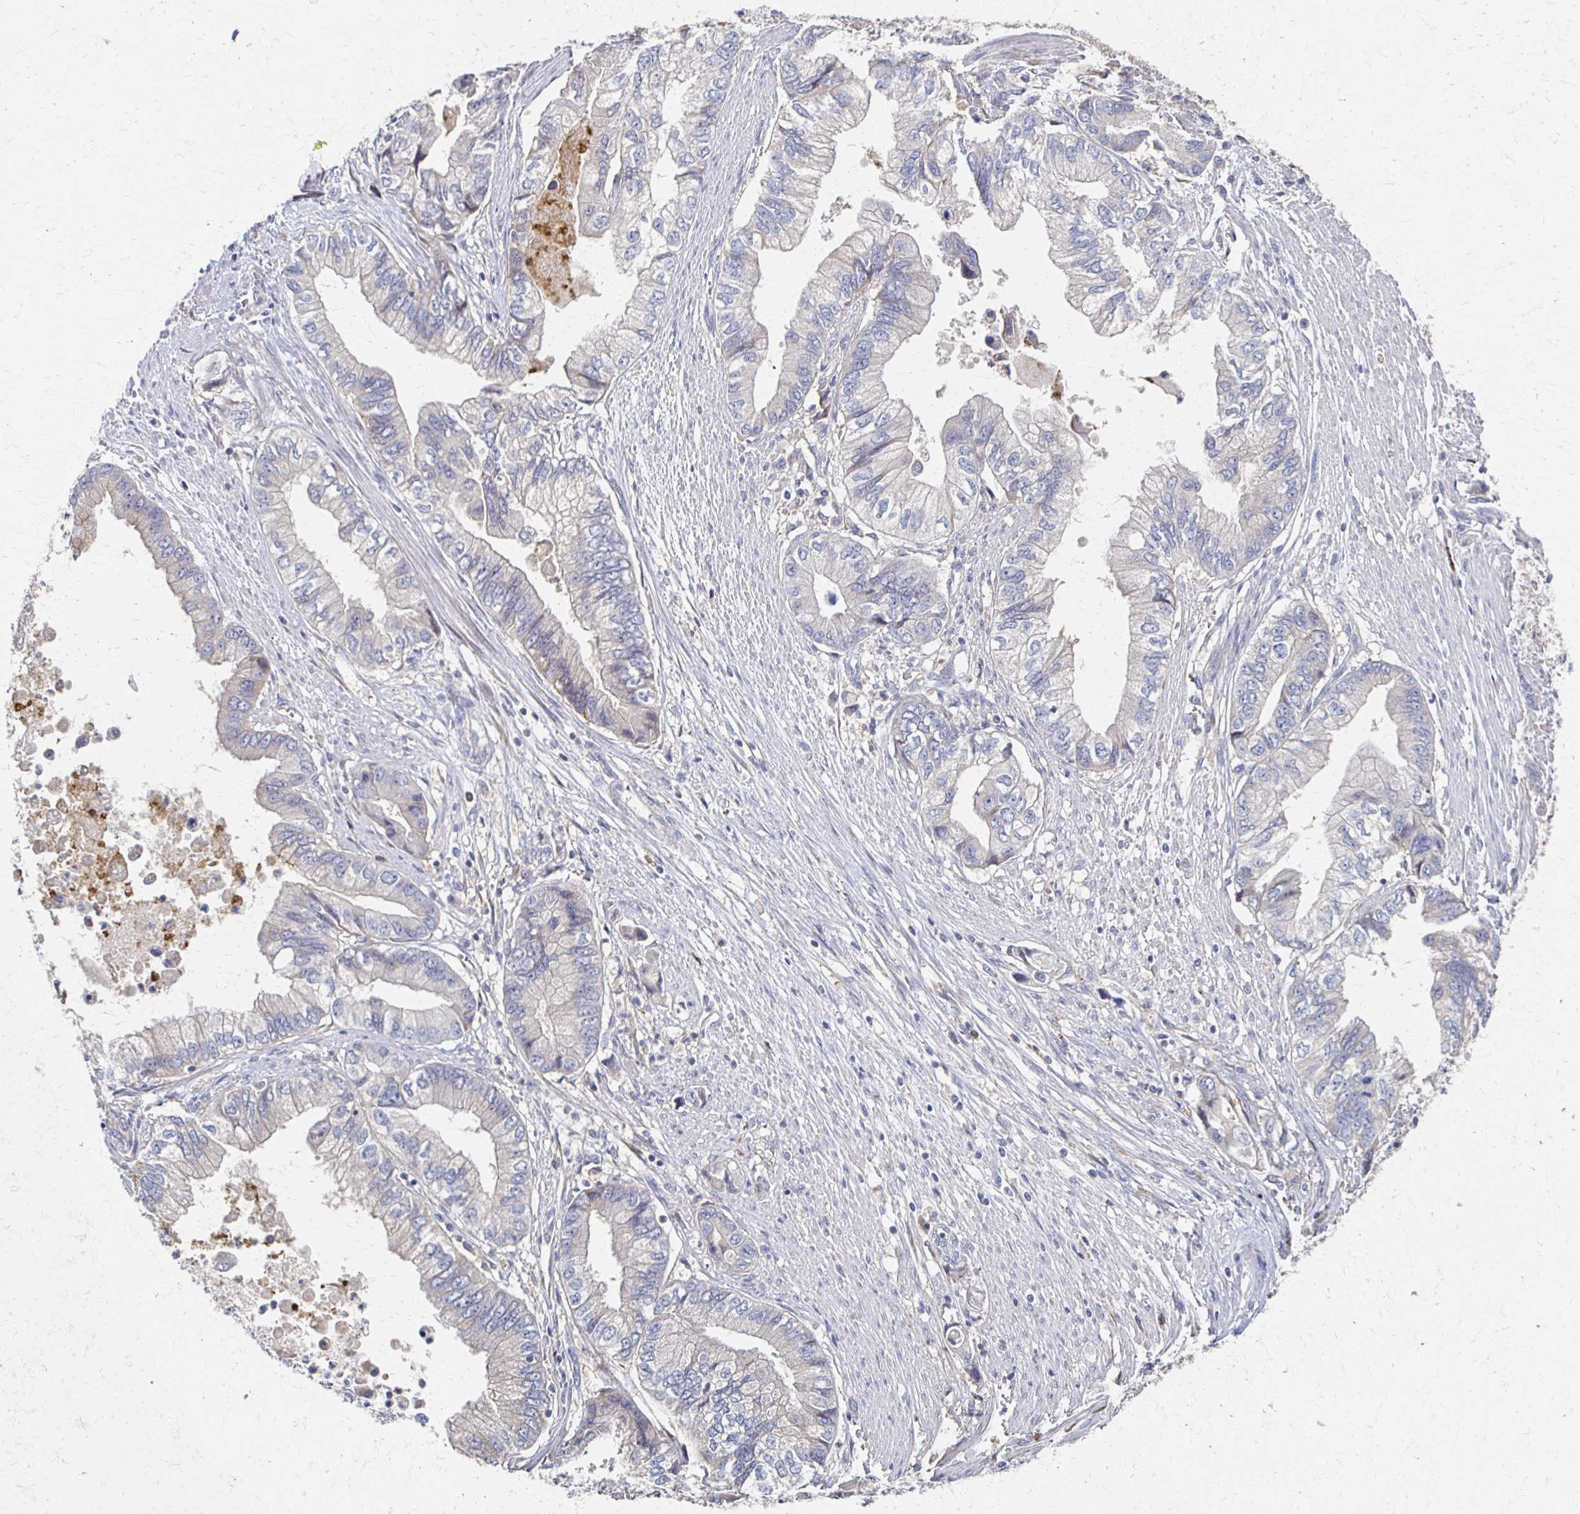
{"staining": {"intensity": "negative", "quantity": "none", "location": "none"}, "tissue": "stomach cancer", "cell_type": "Tumor cells", "image_type": "cancer", "snomed": [{"axis": "morphology", "description": "Adenocarcinoma, NOS"}, {"axis": "topography", "description": "Pancreas"}, {"axis": "topography", "description": "Stomach, upper"}], "caption": "Immunohistochemistry (IHC) of human stomach adenocarcinoma exhibits no expression in tumor cells.", "gene": "CX3CR1", "patient": {"sex": "male", "age": 77}}